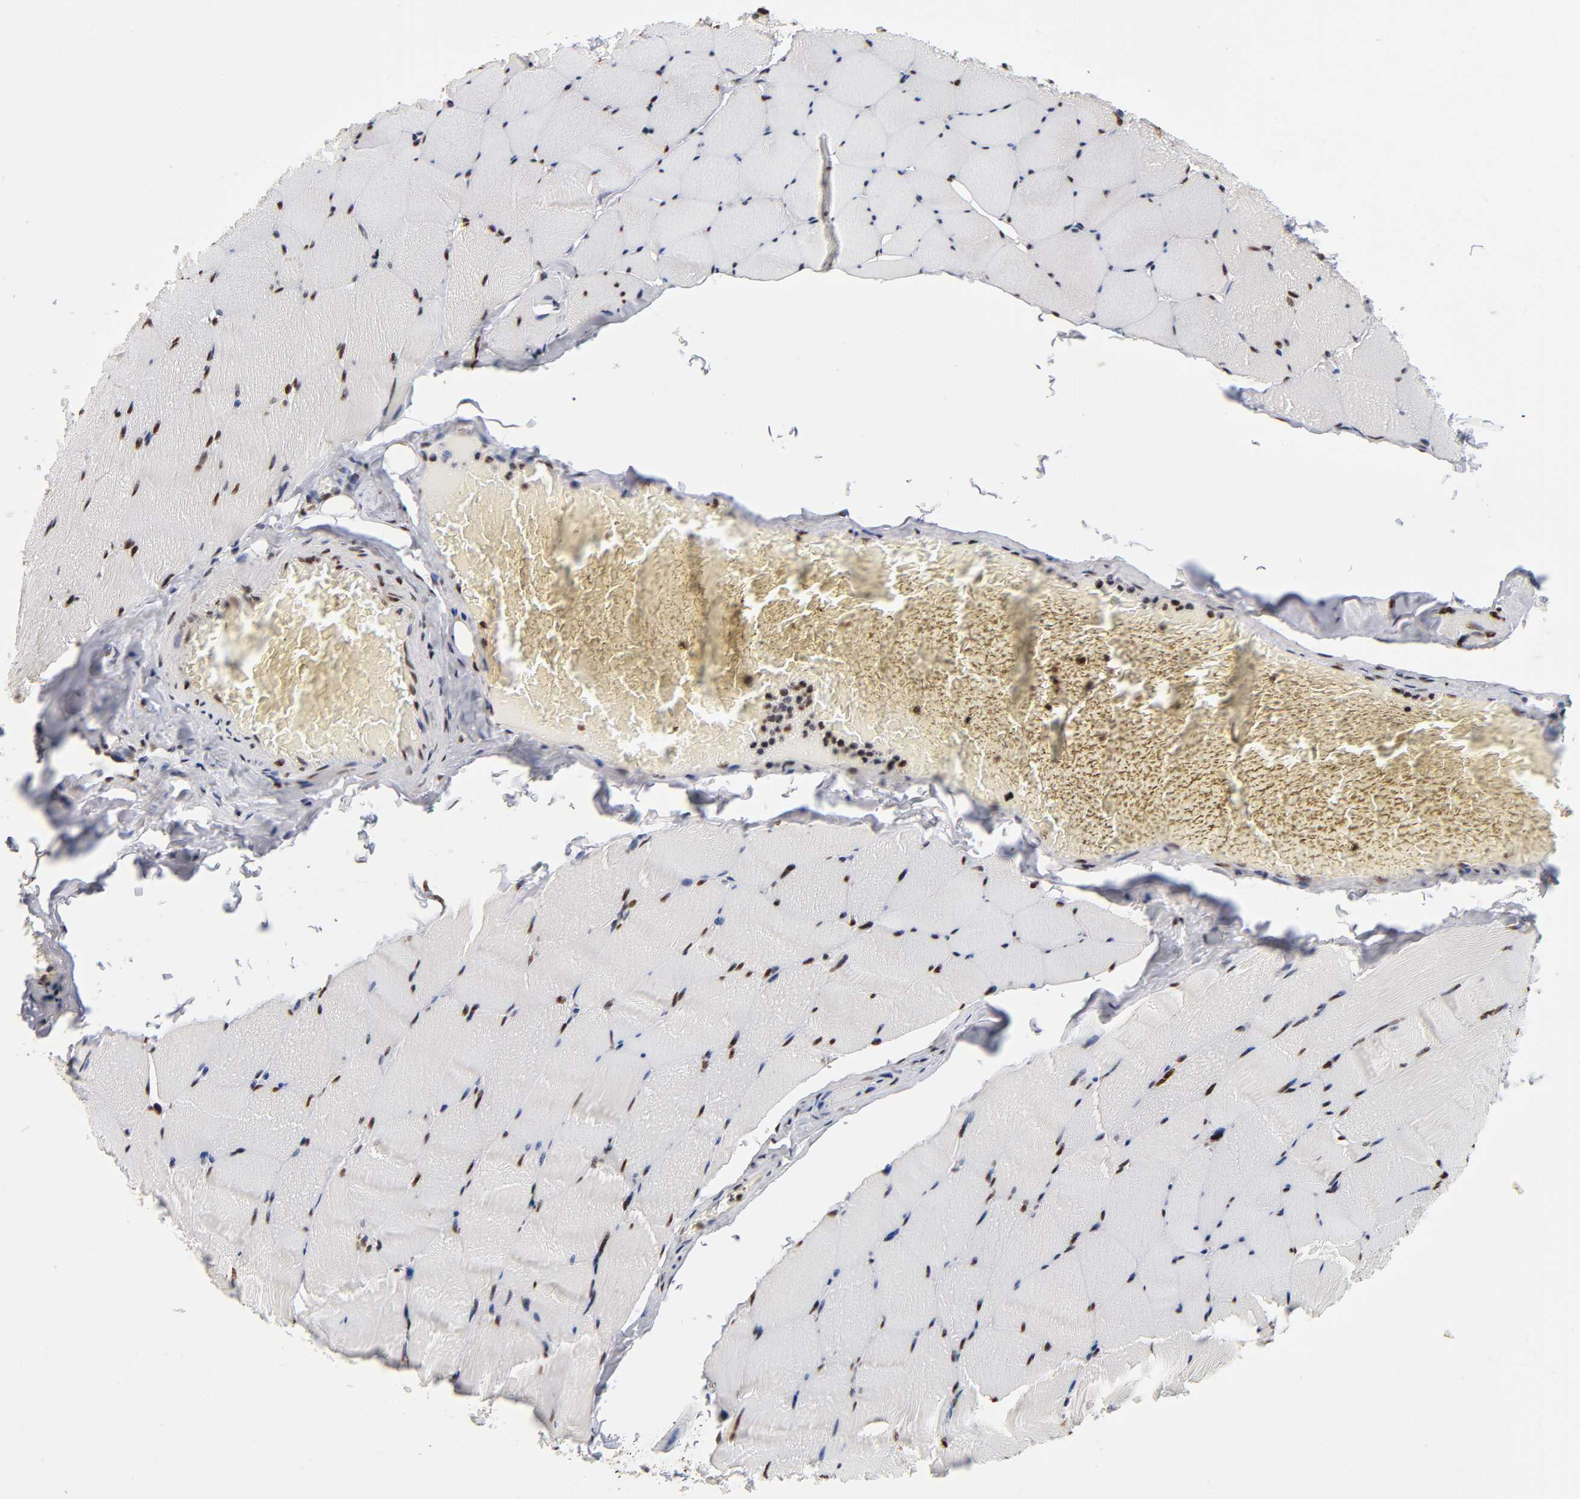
{"staining": {"intensity": "strong", "quantity": ">75%", "location": "nuclear"}, "tissue": "skeletal muscle", "cell_type": "Myocytes", "image_type": "normal", "snomed": [{"axis": "morphology", "description": "Normal tissue, NOS"}, {"axis": "topography", "description": "Skeletal muscle"}], "caption": "Strong nuclear expression for a protein is seen in approximately >75% of myocytes of normal skeletal muscle using immunohistochemistry (IHC).", "gene": "ILKAP", "patient": {"sex": "male", "age": 62}}